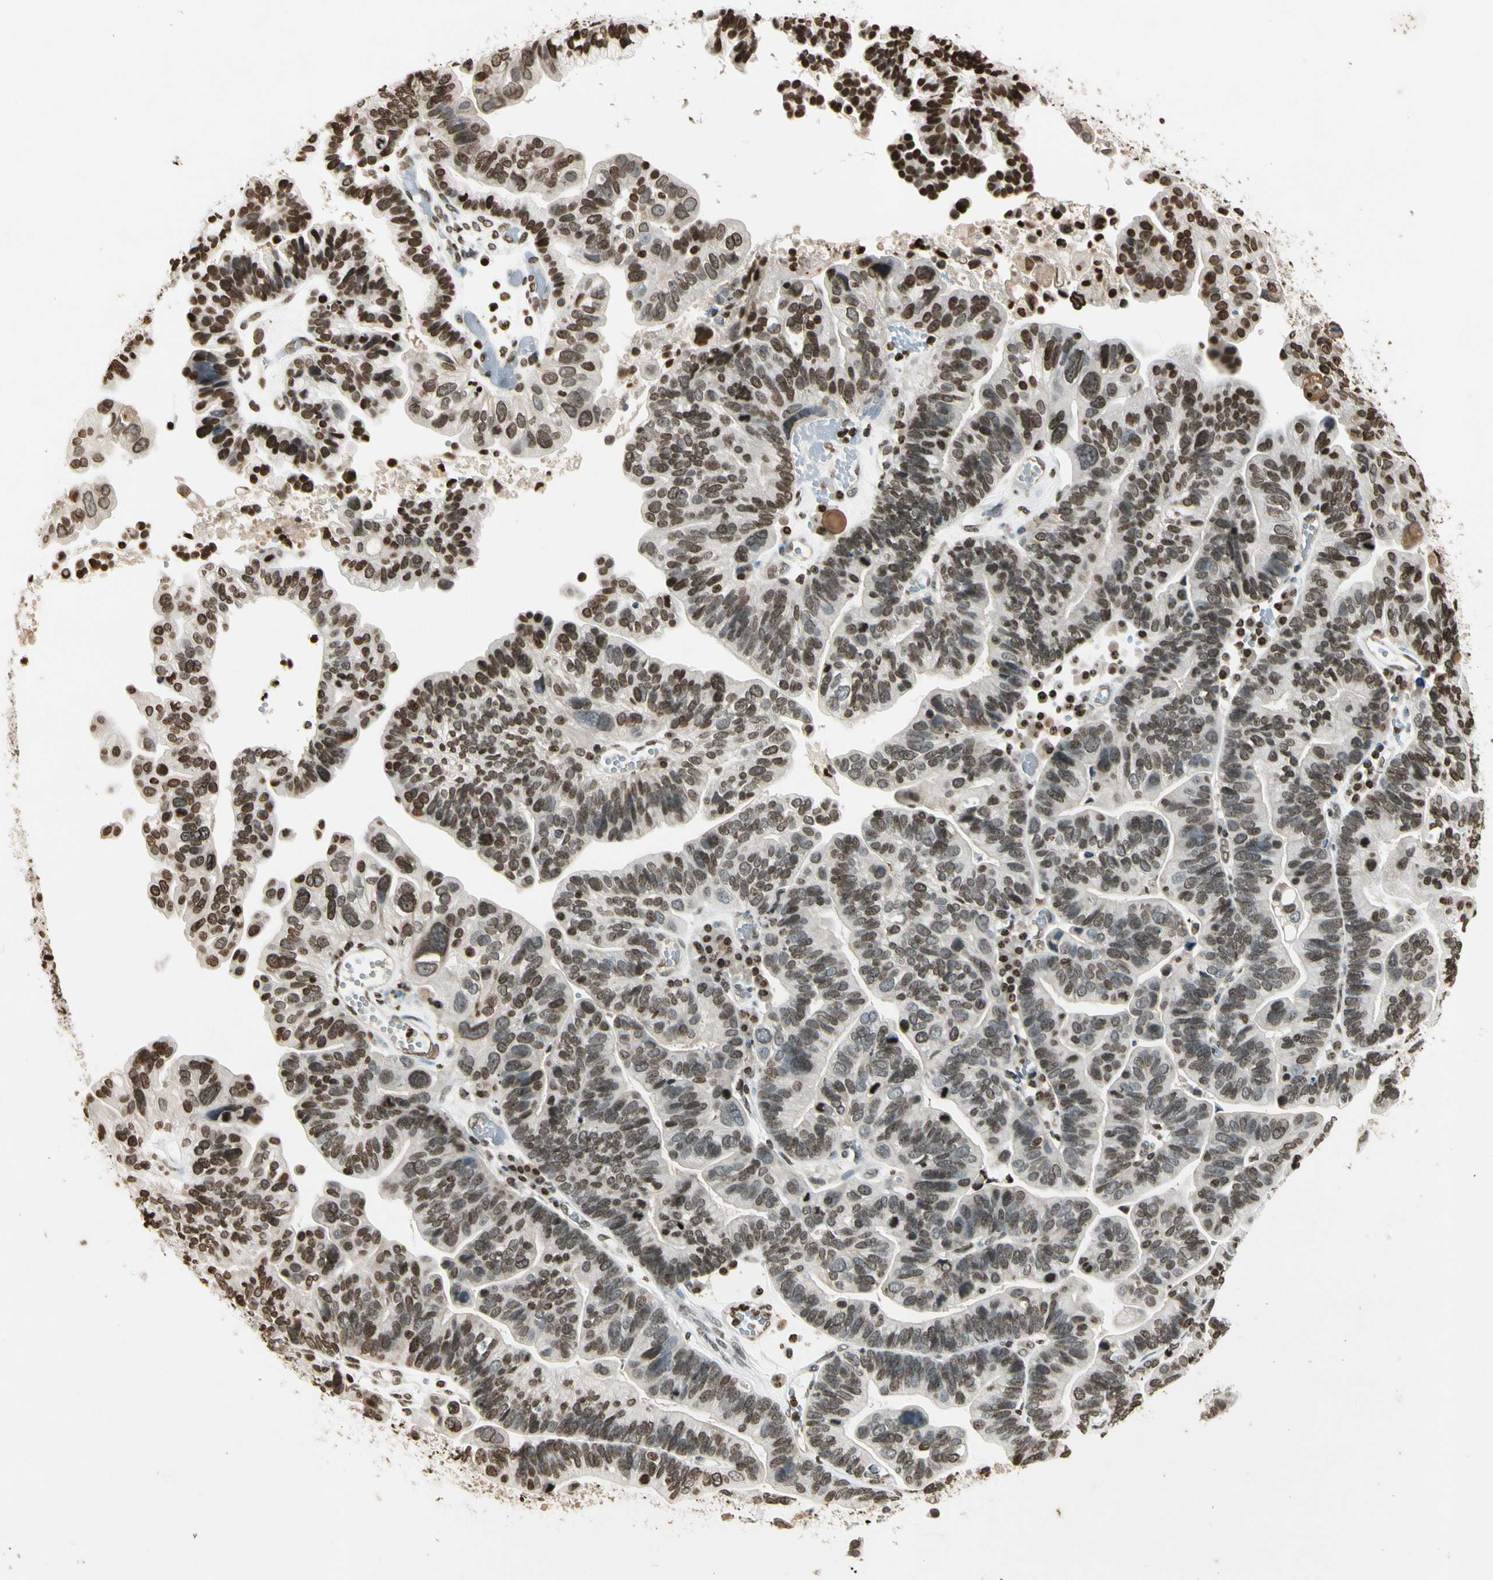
{"staining": {"intensity": "moderate", "quantity": "25%-75%", "location": "nuclear"}, "tissue": "ovarian cancer", "cell_type": "Tumor cells", "image_type": "cancer", "snomed": [{"axis": "morphology", "description": "Cystadenocarcinoma, serous, NOS"}, {"axis": "topography", "description": "Ovary"}], "caption": "Protein expression analysis of human ovarian cancer reveals moderate nuclear staining in about 25%-75% of tumor cells.", "gene": "RORA", "patient": {"sex": "female", "age": 56}}